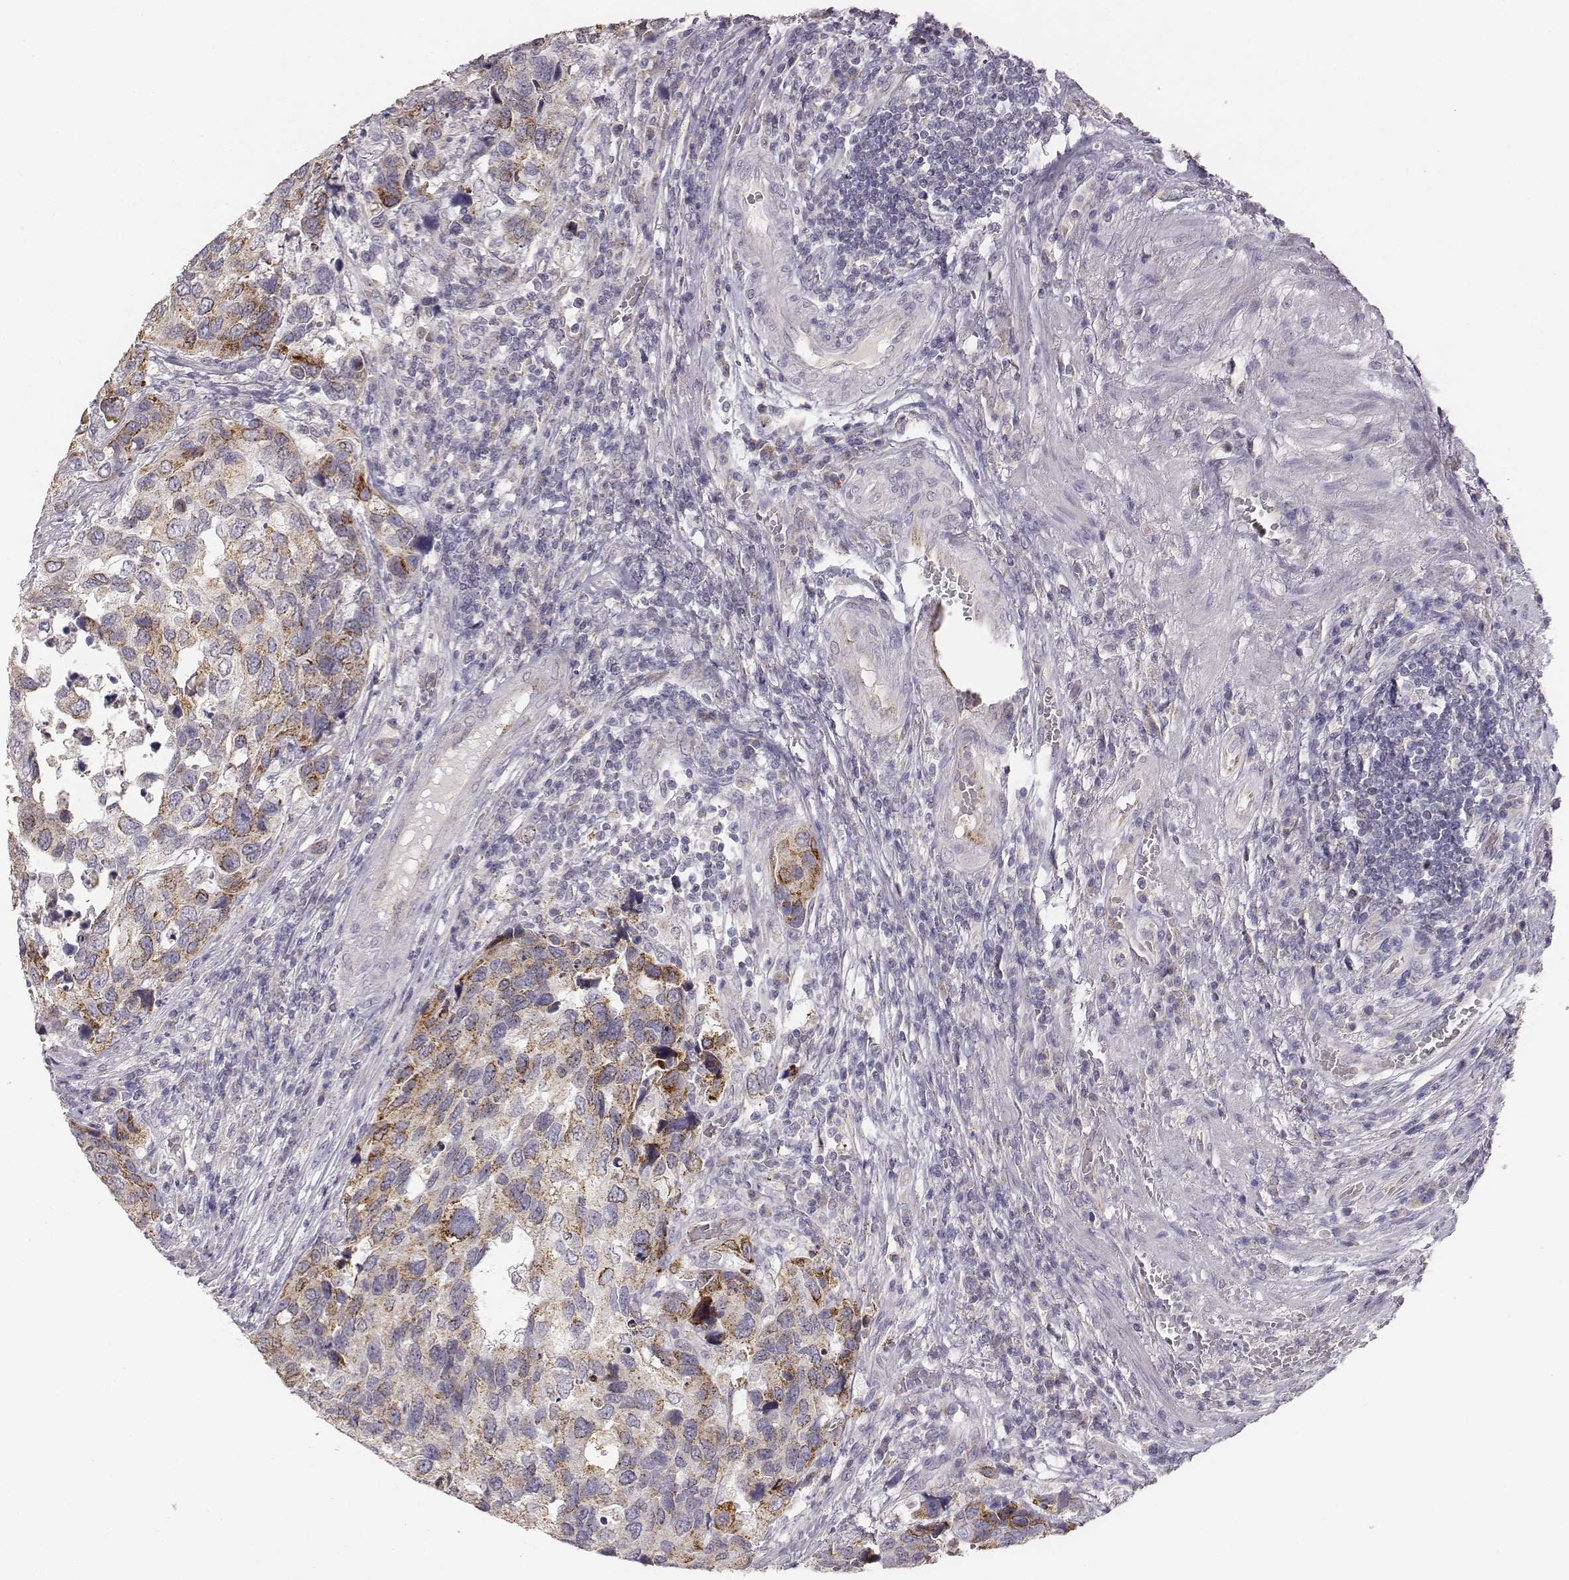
{"staining": {"intensity": "moderate", "quantity": "25%-75%", "location": "cytoplasmic/membranous"}, "tissue": "urothelial cancer", "cell_type": "Tumor cells", "image_type": "cancer", "snomed": [{"axis": "morphology", "description": "Urothelial carcinoma, High grade"}, {"axis": "topography", "description": "Urinary bladder"}], "caption": "Moderate cytoplasmic/membranous expression for a protein is present in approximately 25%-75% of tumor cells of urothelial cancer using immunohistochemistry.", "gene": "ABCD3", "patient": {"sex": "male", "age": 60}}